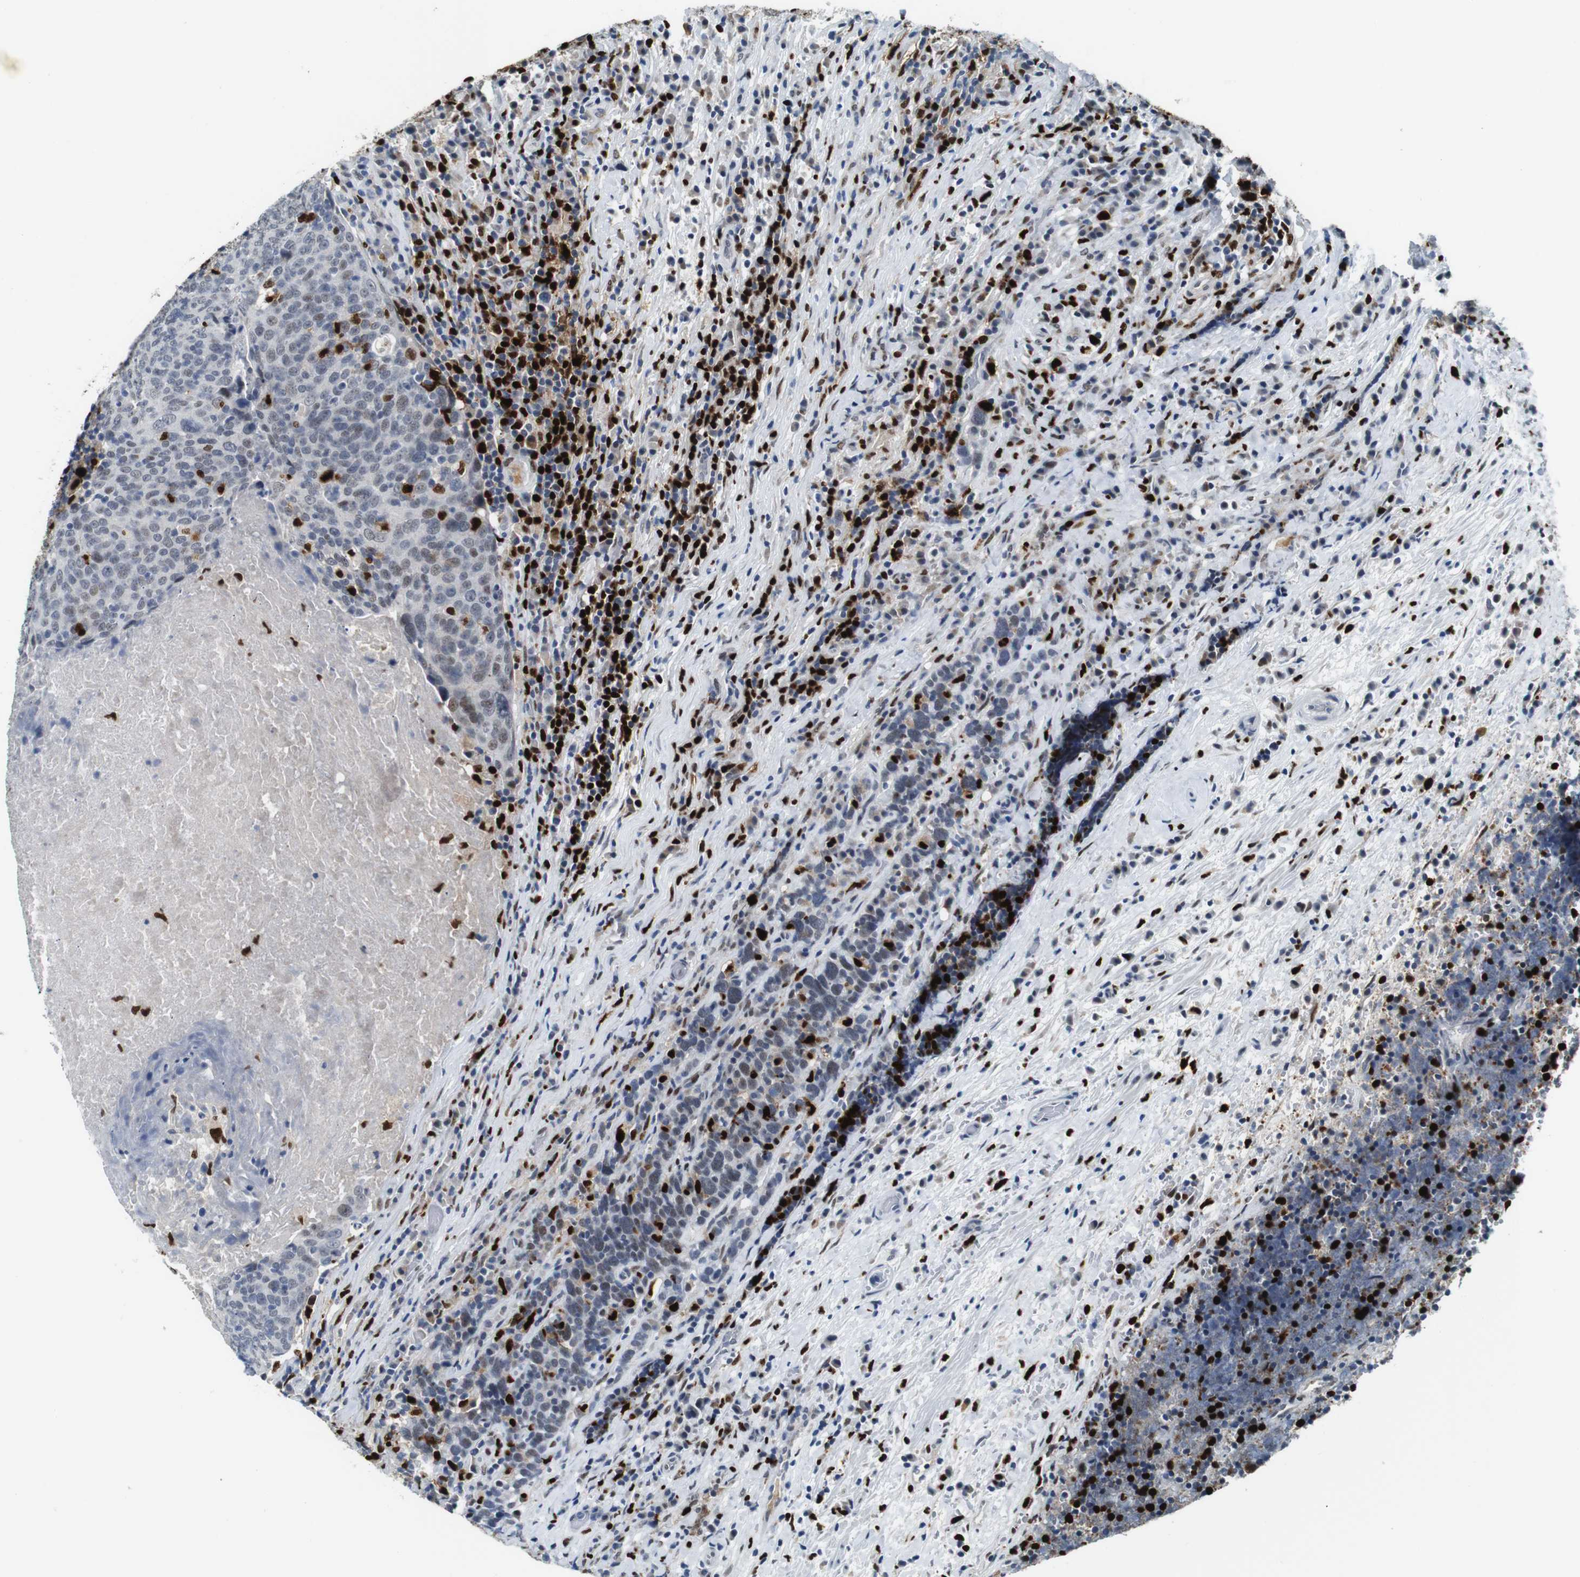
{"staining": {"intensity": "weak", "quantity": "<25%", "location": "nuclear"}, "tissue": "head and neck cancer", "cell_type": "Tumor cells", "image_type": "cancer", "snomed": [{"axis": "morphology", "description": "Squamous cell carcinoma, NOS"}, {"axis": "morphology", "description": "Squamous cell carcinoma, metastatic, NOS"}, {"axis": "topography", "description": "Lymph node"}, {"axis": "topography", "description": "Head-Neck"}], "caption": "The image displays no significant staining in tumor cells of head and neck cancer (squamous cell carcinoma).", "gene": "IRF8", "patient": {"sex": "male", "age": 62}}